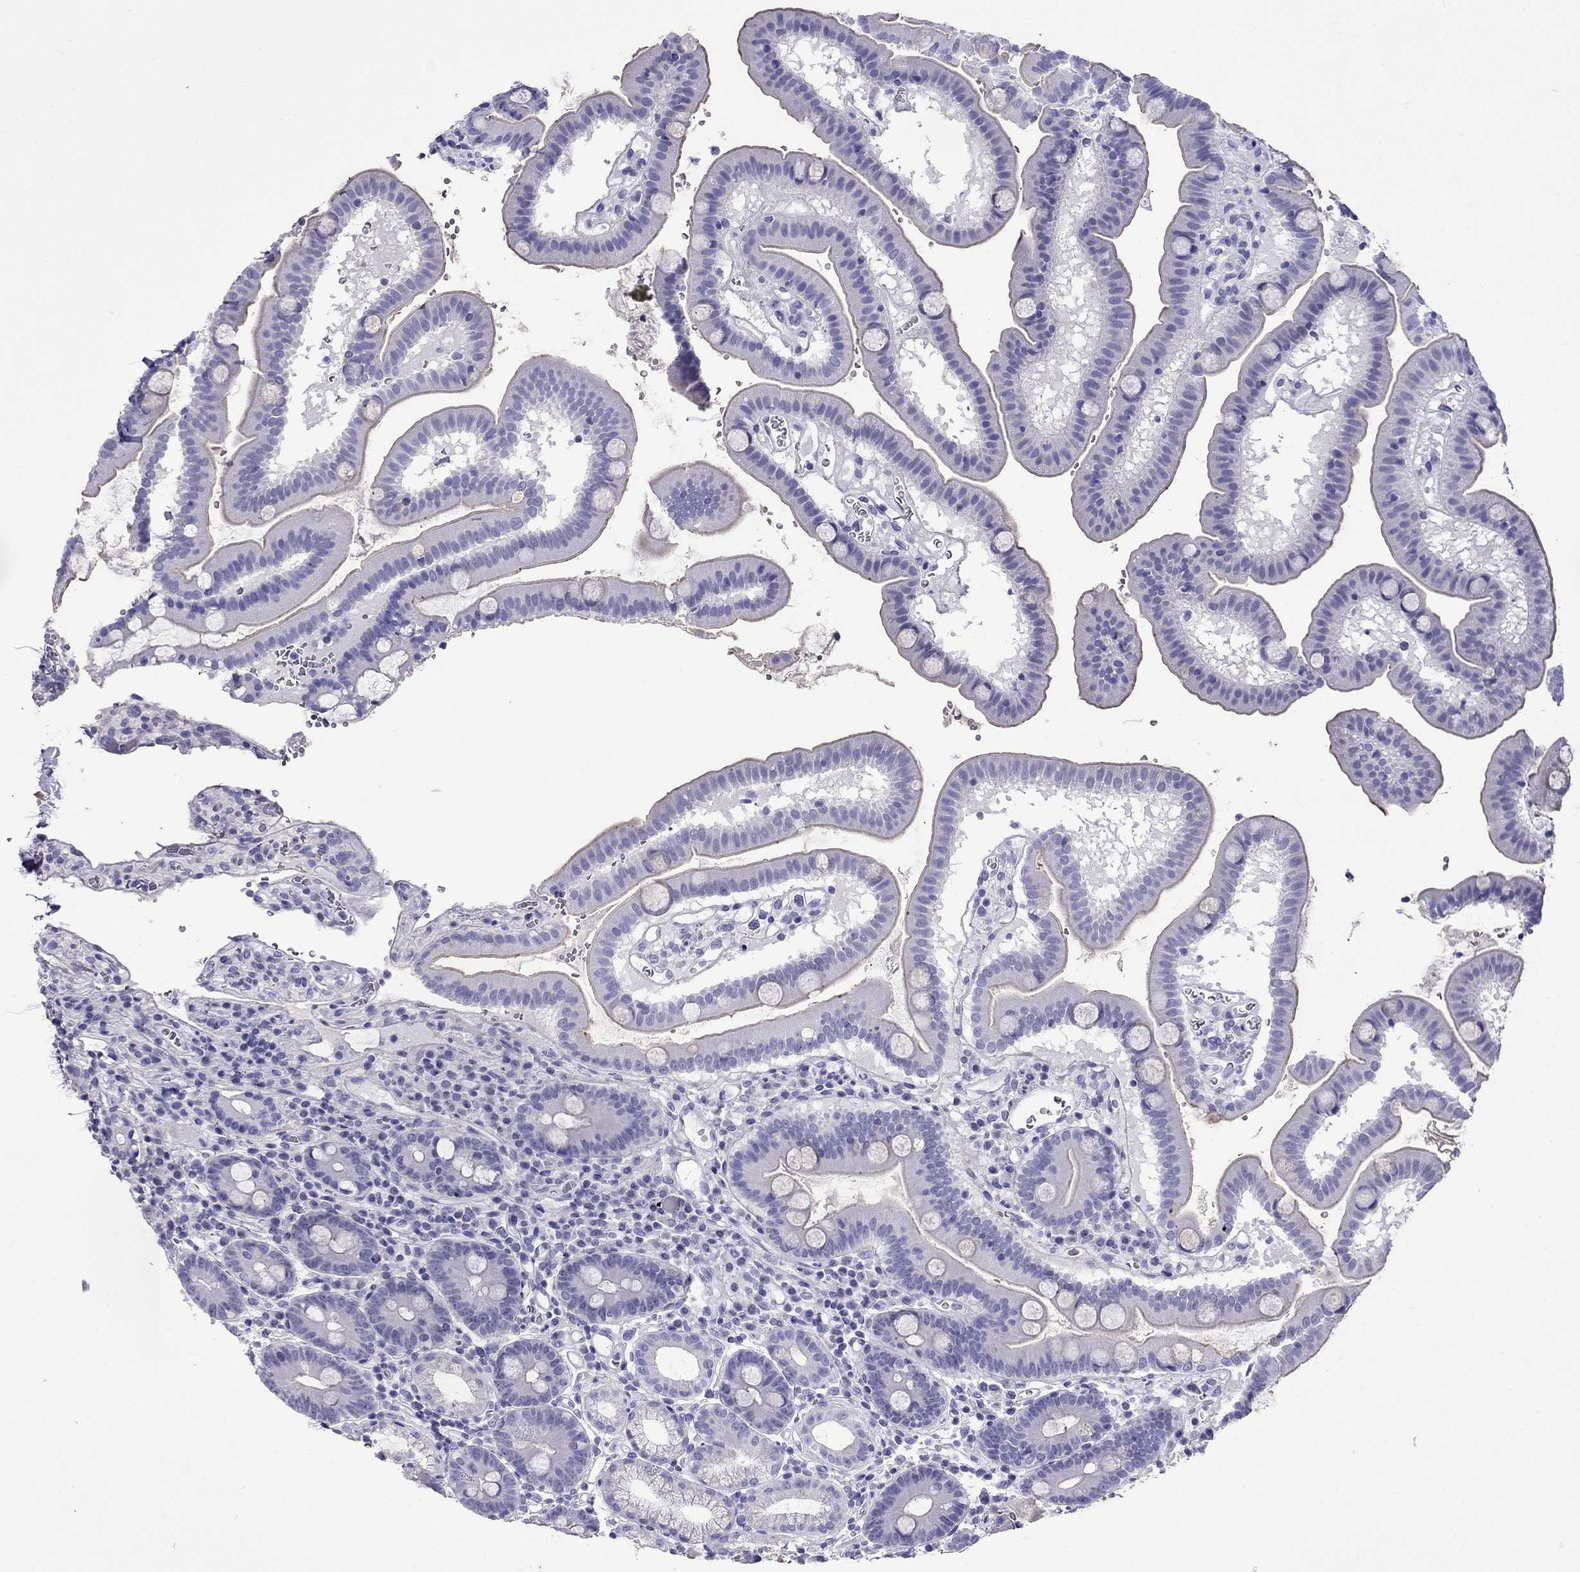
{"staining": {"intensity": "negative", "quantity": "none", "location": "none"}, "tissue": "duodenum", "cell_type": "Glandular cells", "image_type": "normal", "snomed": [{"axis": "morphology", "description": "Normal tissue, NOS"}, {"axis": "topography", "description": "Duodenum"}], "caption": "DAB immunohistochemical staining of benign duodenum demonstrates no significant expression in glandular cells.", "gene": "ARR3", "patient": {"sex": "male", "age": 59}}